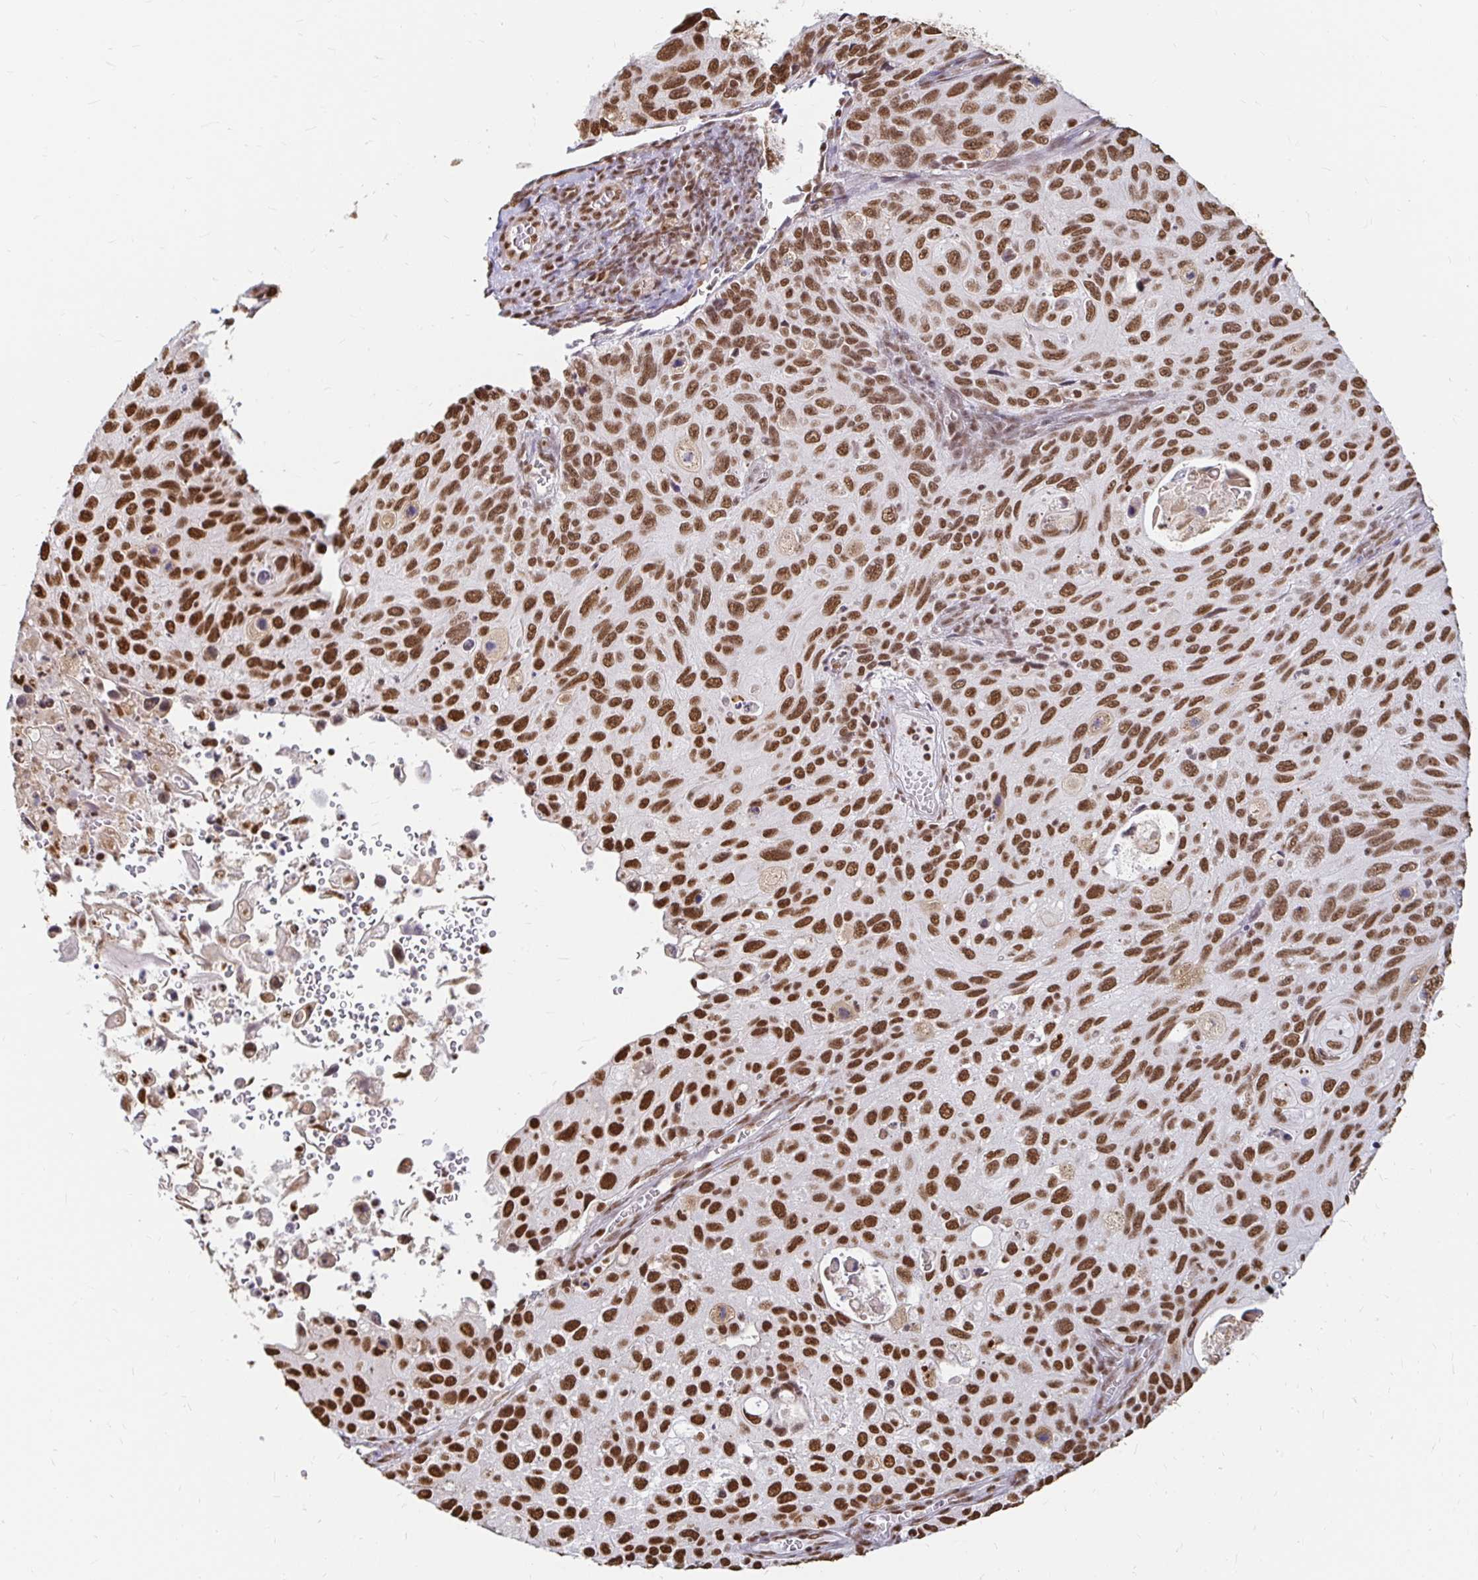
{"staining": {"intensity": "strong", "quantity": ">75%", "location": "nuclear"}, "tissue": "cervical cancer", "cell_type": "Tumor cells", "image_type": "cancer", "snomed": [{"axis": "morphology", "description": "Squamous cell carcinoma, NOS"}, {"axis": "topography", "description": "Cervix"}], "caption": "Cervical squamous cell carcinoma stained with DAB (3,3'-diaminobenzidine) IHC shows high levels of strong nuclear expression in about >75% of tumor cells. (Brightfield microscopy of DAB IHC at high magnification).", "gene": "HNRNPU", "patient": {"sex": "female", "age": 70}}